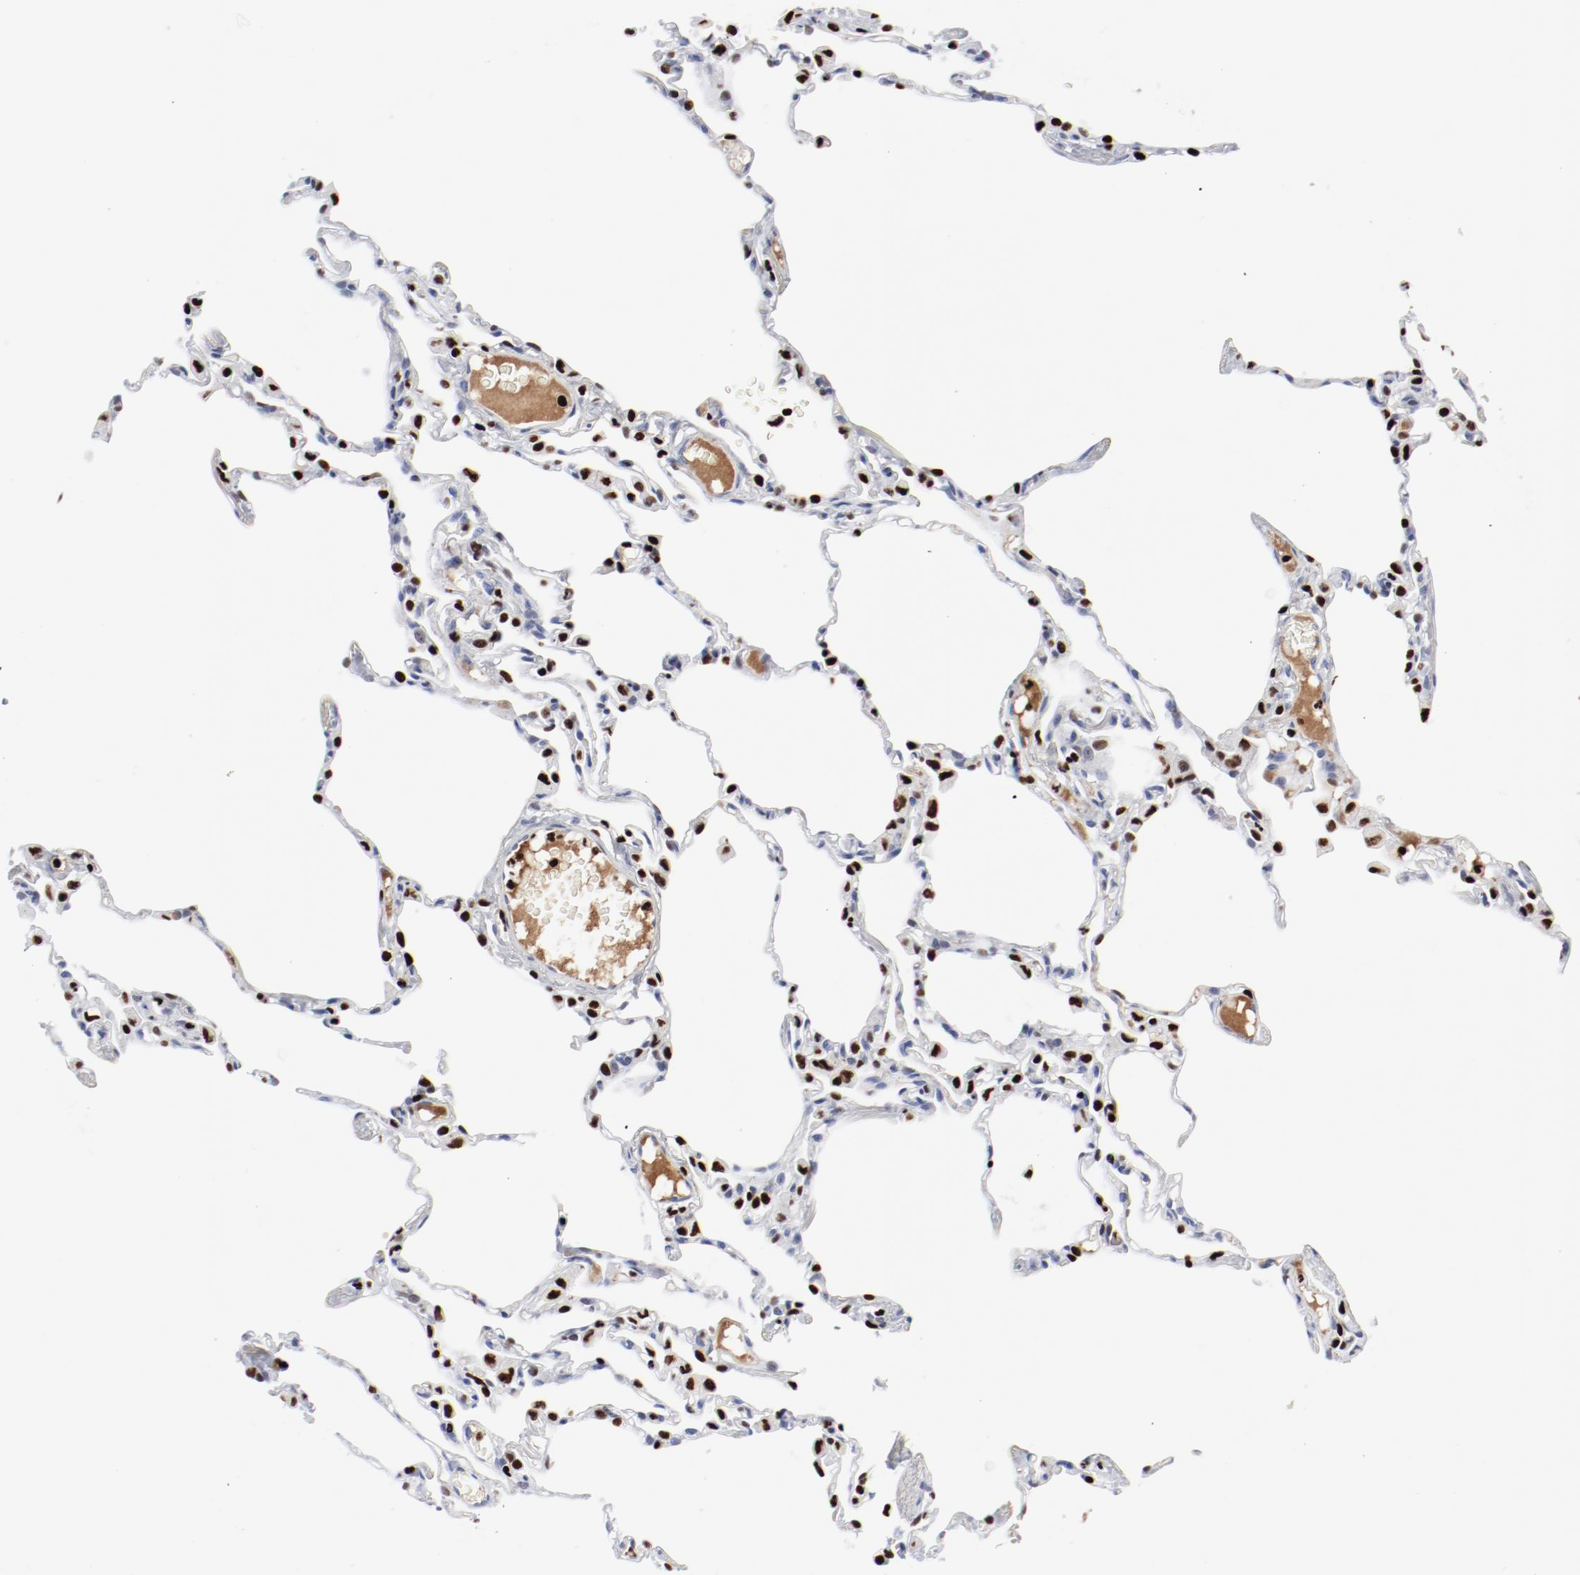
{"staining": {"intensity": "strong", "quantity": "25%-75%", "location": "nuclear"}, "tissue": "lung", "cell_type": "Alveolar cells", "image_type": "normal", "snomed": [{"axis": "morphology", "description": "Normal tissue, NOS"}, {"axis": "topography", "description": "Lung"}], "caption": "Immunohistochemistry (IHC) staining of unremarkable lung, which shows high levels of strong nuclear positivity in about 25%-75% of alveolar cells indicating strong nuclear protein positivity. The staining was performed using DAB (brown) for protein detection and nuclei were counterstained in hematoxylin (blue).", "gene": "SMARCC2", "patient": {"sex": "female", "age": 49}}